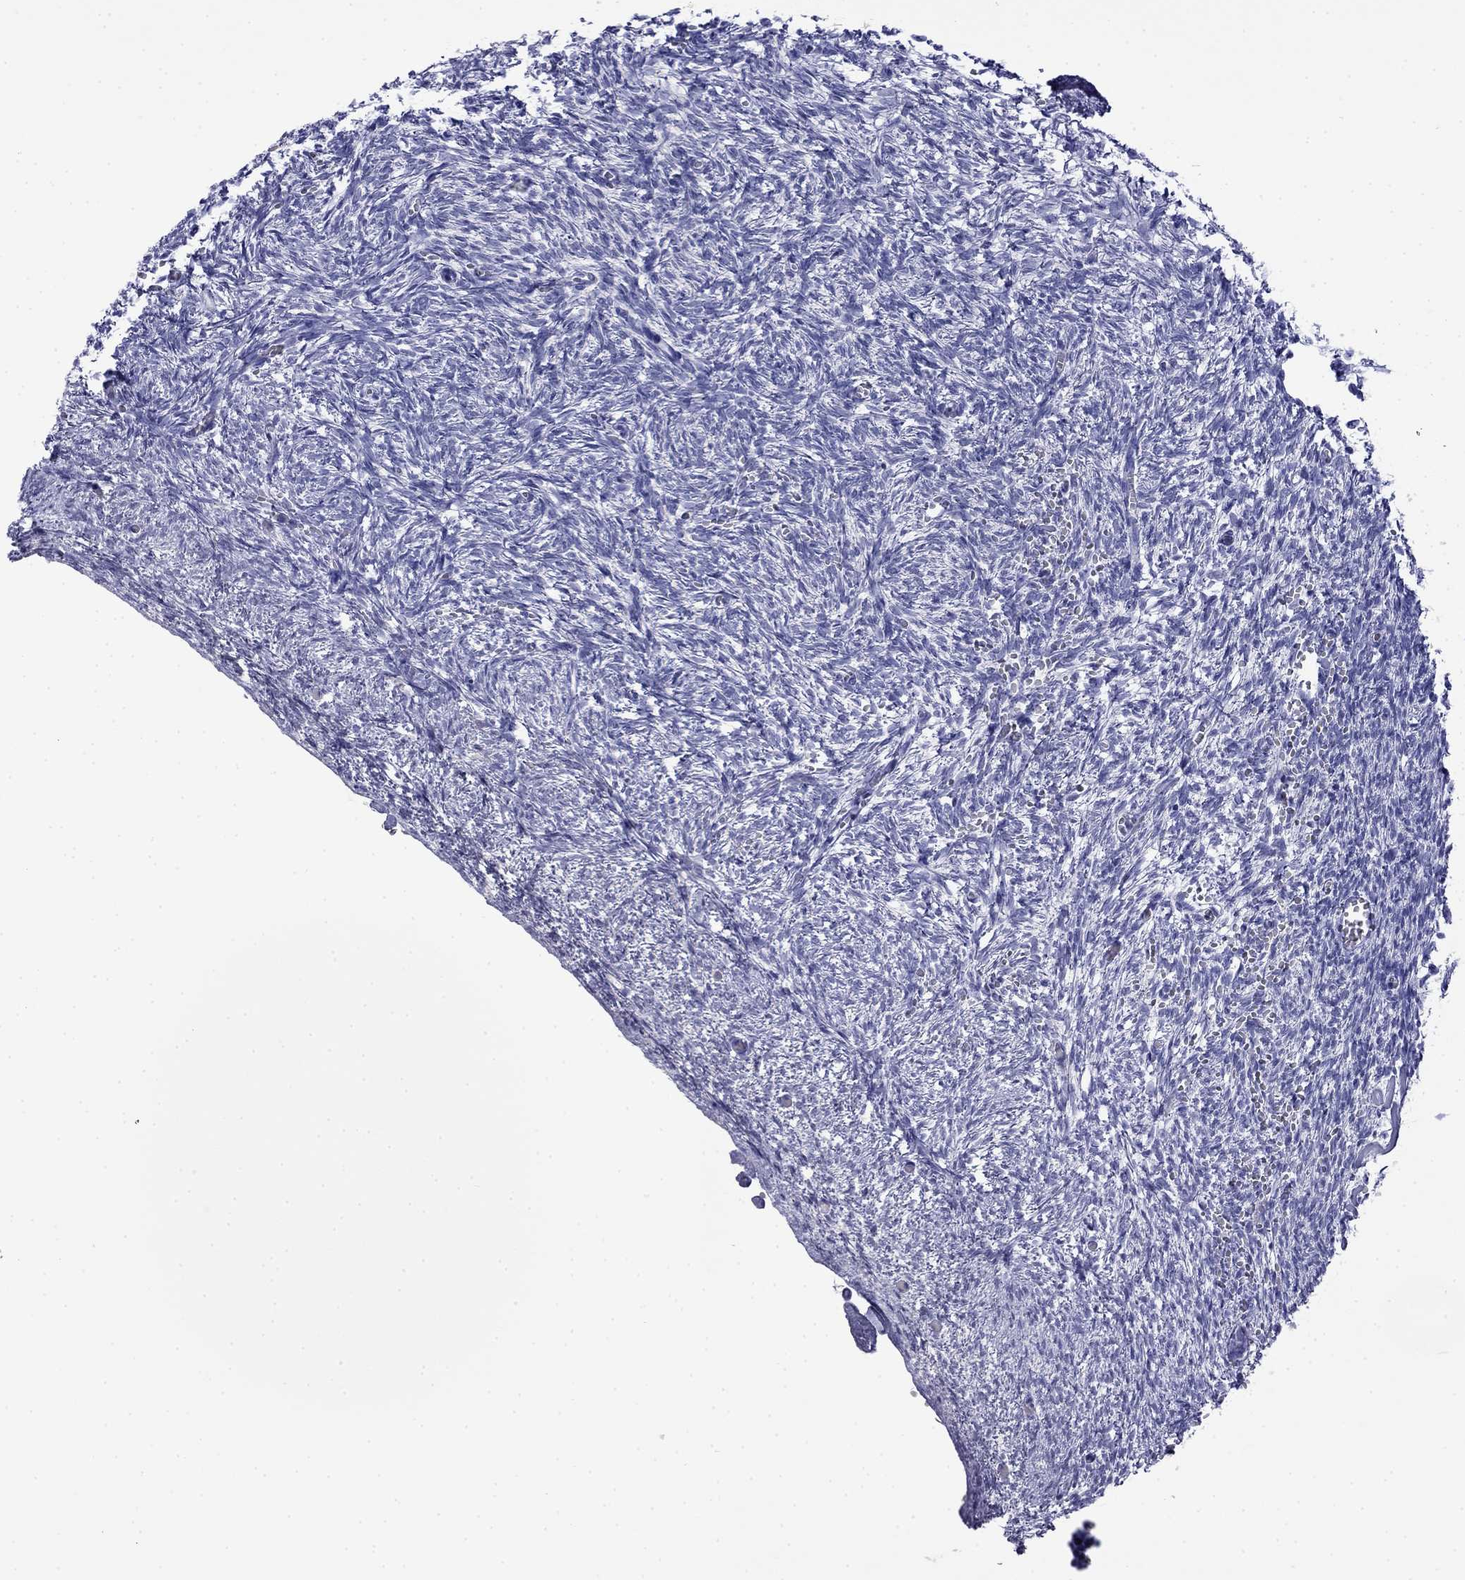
{"staining": {"intensity": "negative", "quantity": "none", "location": "none"}, "tissue": "ovary", "cell_type": "Follicle cells", "image_type": "normal", "snomed": [{"axis": "morphology", "description": "Normal tissue, NOS"}, {"axis": "topography", "description": "Ovary"}], "caption": "This is an IHC micrograph of normal human ovary. There is no staining in follicle cells.", "gene": "MYO15A", "patient": {"sex": "female", "age": 43}}